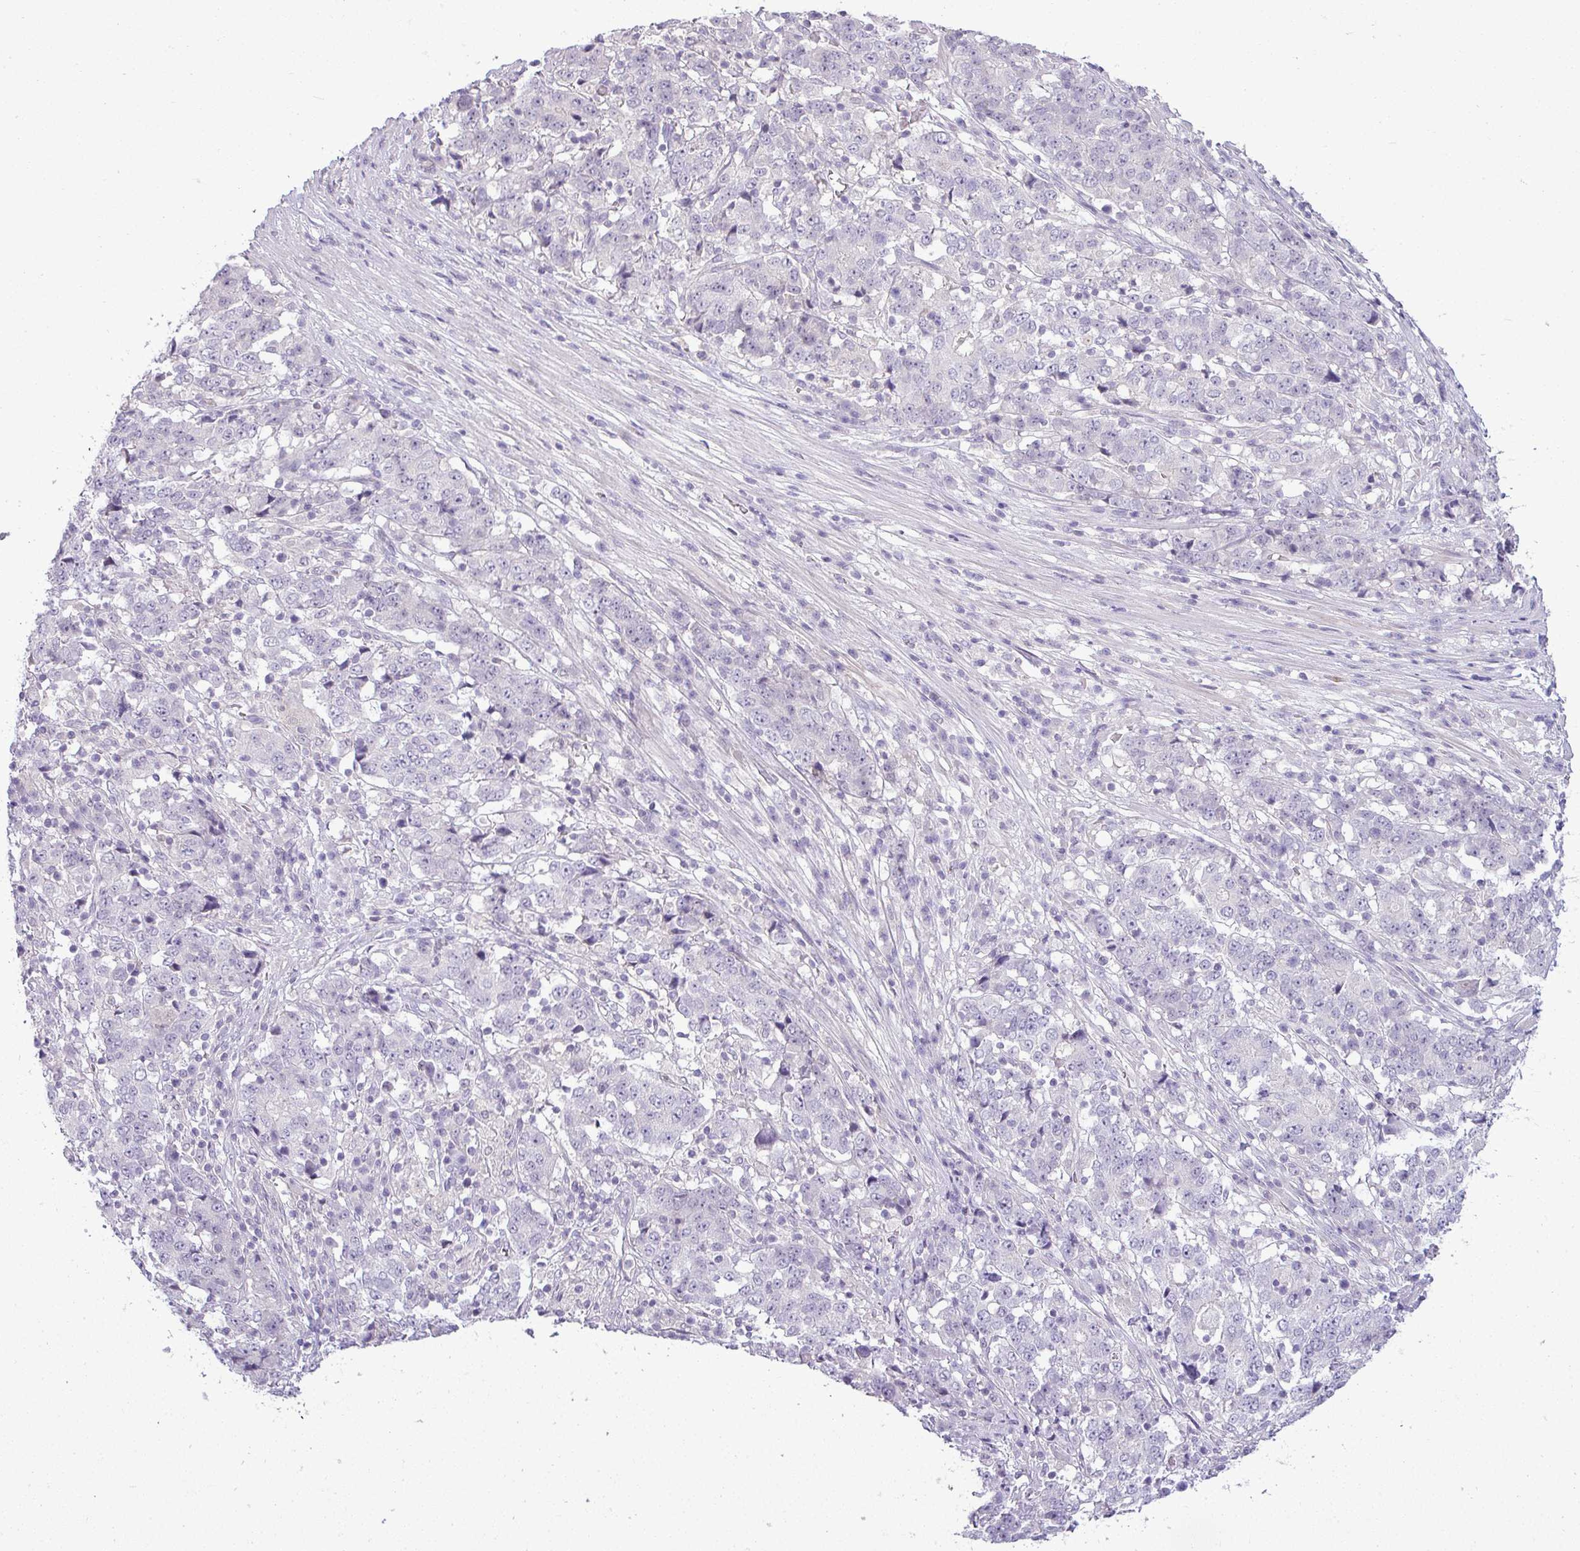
{"staining": {"intensity": "negative", "quantity": "none", "location": "none"}, "tissue": "stomach cancer", "cell_type": "Tumor cells", "image_type": "cancer", "snomed": [{"axis": "morphology", "description": "Adenocarcinoma, NOS"}, {"axis": "topography", "description": "Stomach"}], "caption": "DAB (3,3'-diaminobenzidine) immunohistochemical staining of stomach cancer (adenocarcinoma) displays no significant staining in tumor cells.", "gene": "APOM", "patient": {"sex": "male", "age": 59}}